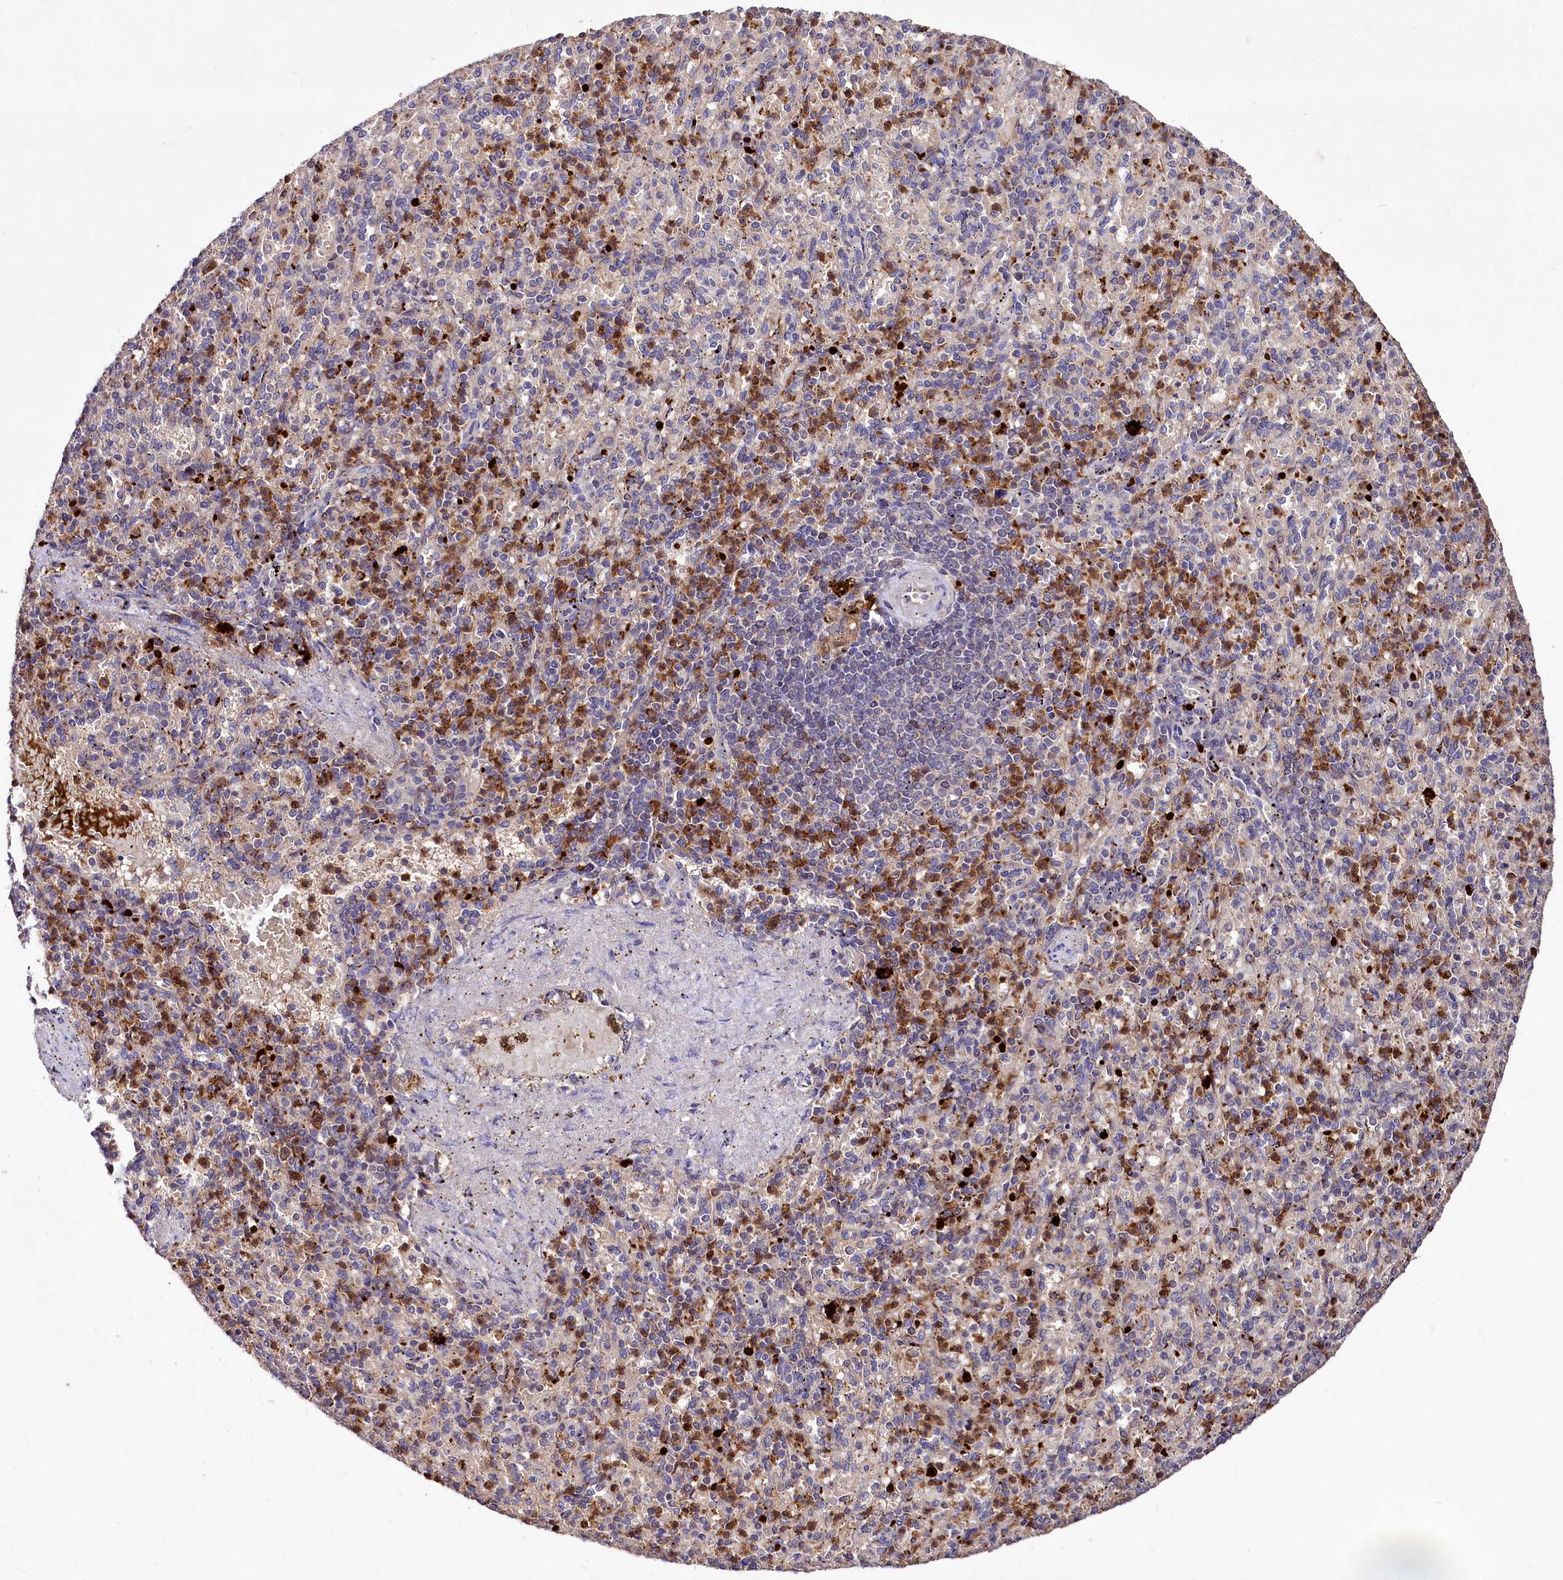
{"staining": {"intensity": "strong", "quantity": "25%-75%", "location": "cytoplasmic/membranous"}, "tissue": "spleen", "cell_type": "Cells in red pulp", "image_type": "normal", "snomed": [{"axis": "morphology", "description": "Normal tissue, NOS"}, {"axis": "topography", "description": "Spleen"}], "caption": "This micrograph displays immunohistochemistry staining of normal spleen, with high strong cytoplasmic/membranous staining in about 25%-75% of cells in red pulp.", "gene": "KLRB1", "patient": {"sex": "female", "age": 74}}